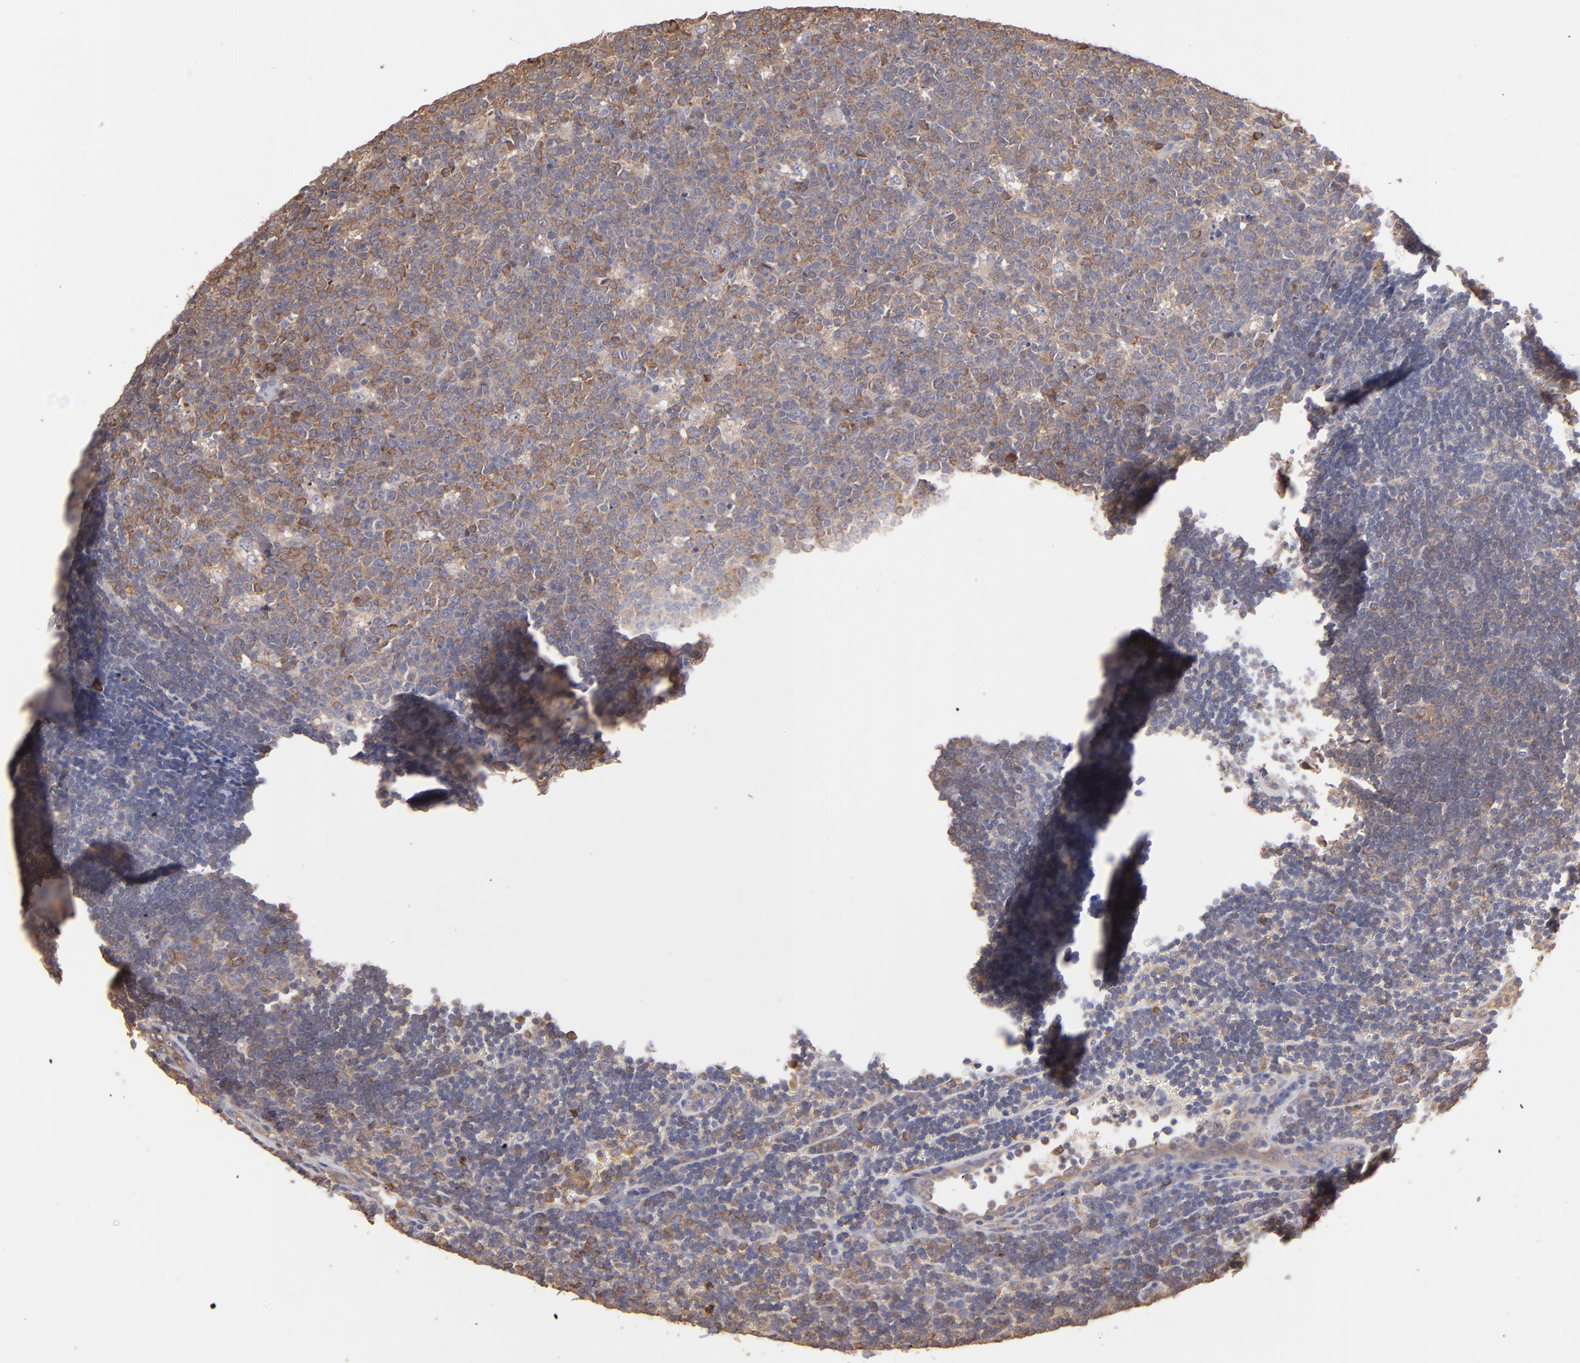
{"staining": {"intensity": "weak", "quantity": "<25%", "location": "cytoplasmic/membranous"}, "tissue": "lymph node", "cell_type": "Germinal center cells", "image_type": "normal", "snomed": [{"axis": "morphology", "description": "Normal tissue, NOS"}, {"axis": "topography", "description": "Lymph node"}, {"axis": "topography", "description": "Salivary gland"}], "caption": "Immunohistochemistry (IHC) micrograph of unremarkable lymph node: human lymph node stained with DAB (3,3'-diaminobenzidine) demonstrates no significant protein staining in germinal center cells. (Immunohistochemistry (IHC), brightfield microscopy, high magnification).", "gene": "NFKBIE", "patient": {"sex": "male", "age": 8}}